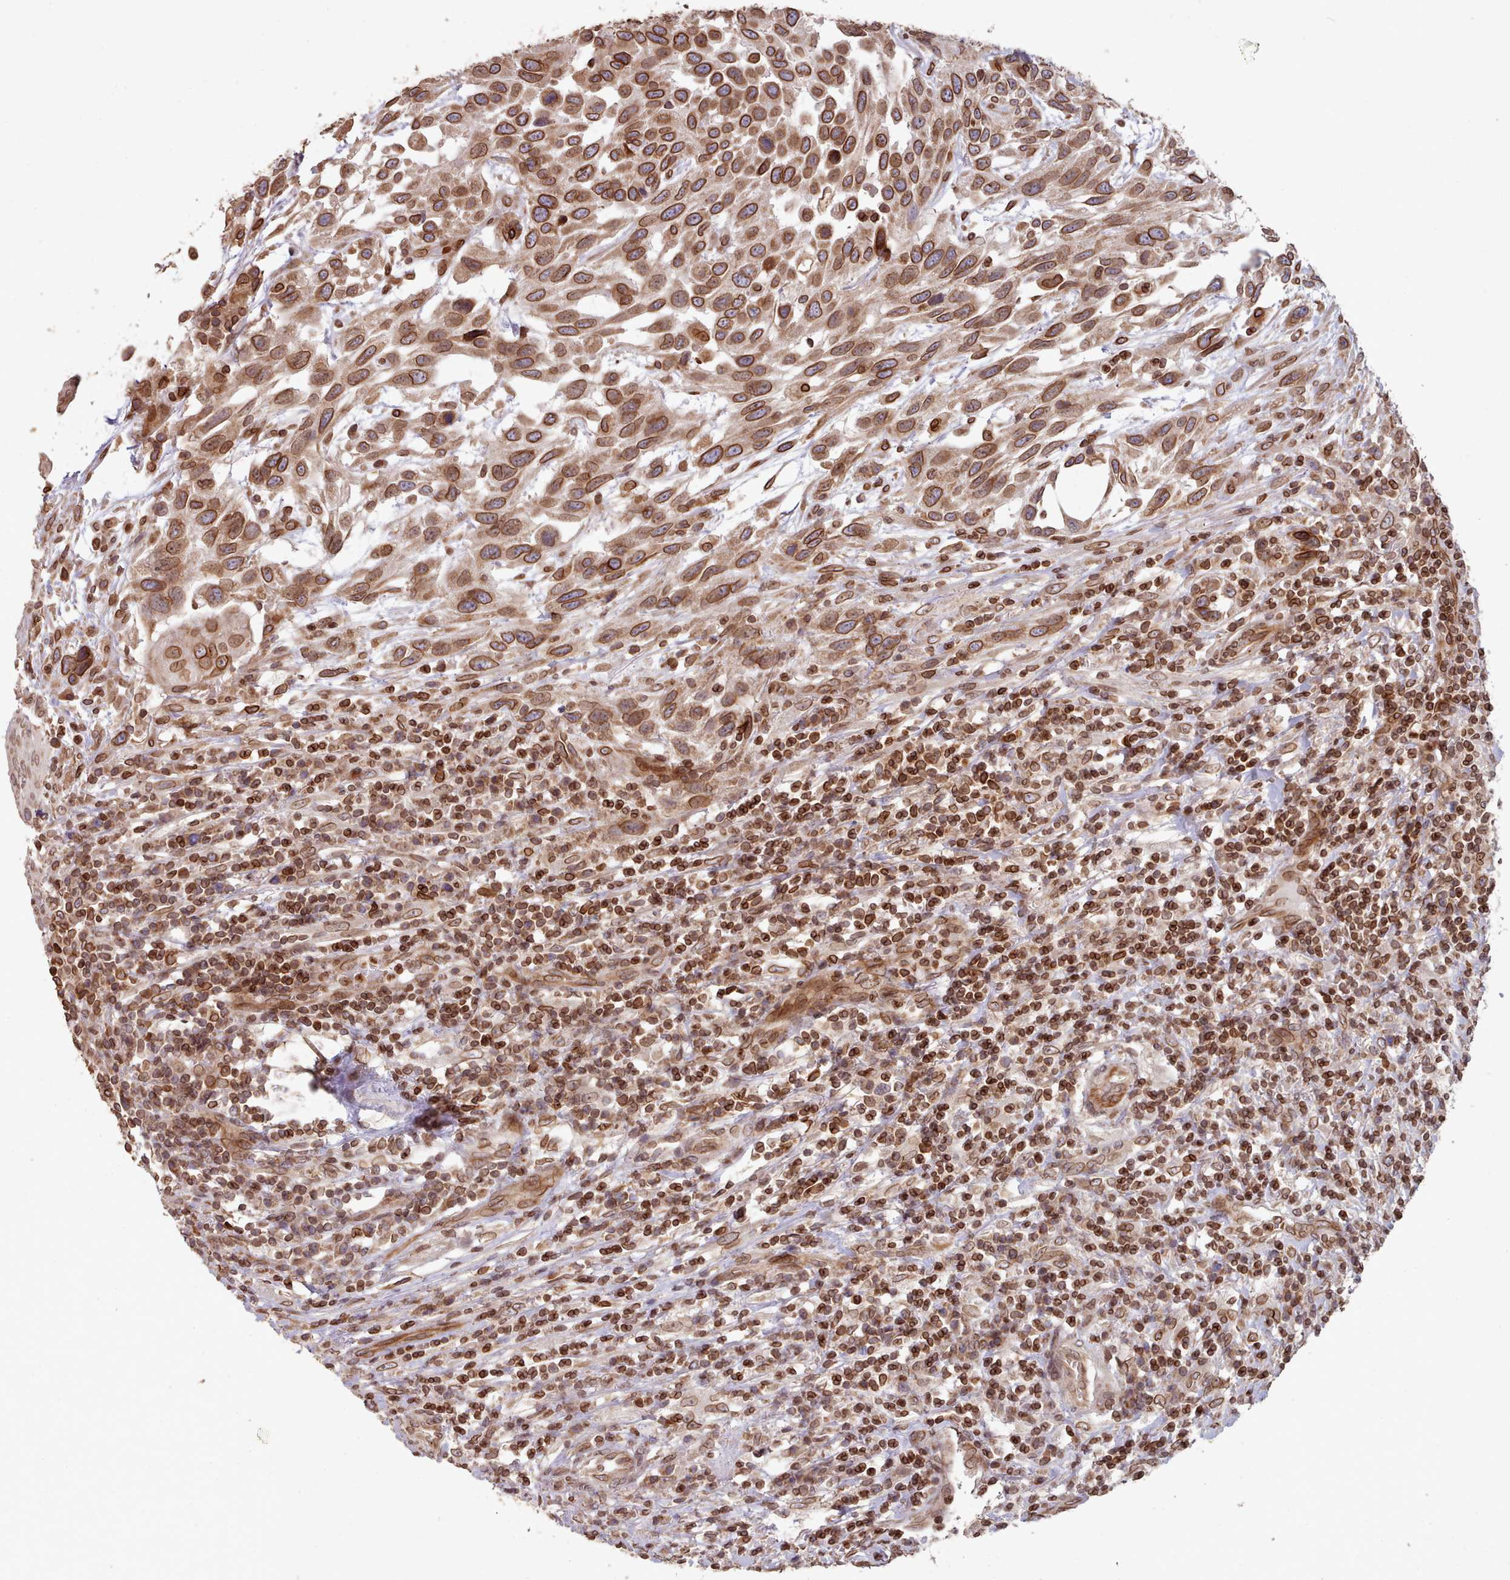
{"staining": {"intensity": "moderate", "quantity": ">75%", "location": "cytoplasmic/membranous,nuclear"}, "tissue": "urothelial cancer", "cell_type": "Tumor cells", "image_type": "cancer", "snomed": [{"axis": "morphology", "description": "Urothelial carcinoma, High grade"}, {"axis": "topography", "description": "Urinary bladder"}], "caption": "This is a histology image of immunohistochemistry (IHC) staining of urothelial cancer, which shows moderate positivity in the cytoplasmic/membranous and nuclear of tumor cells.", "gene": "TOR1AIP1", "patient": {"sex": "female", "age": 70}}